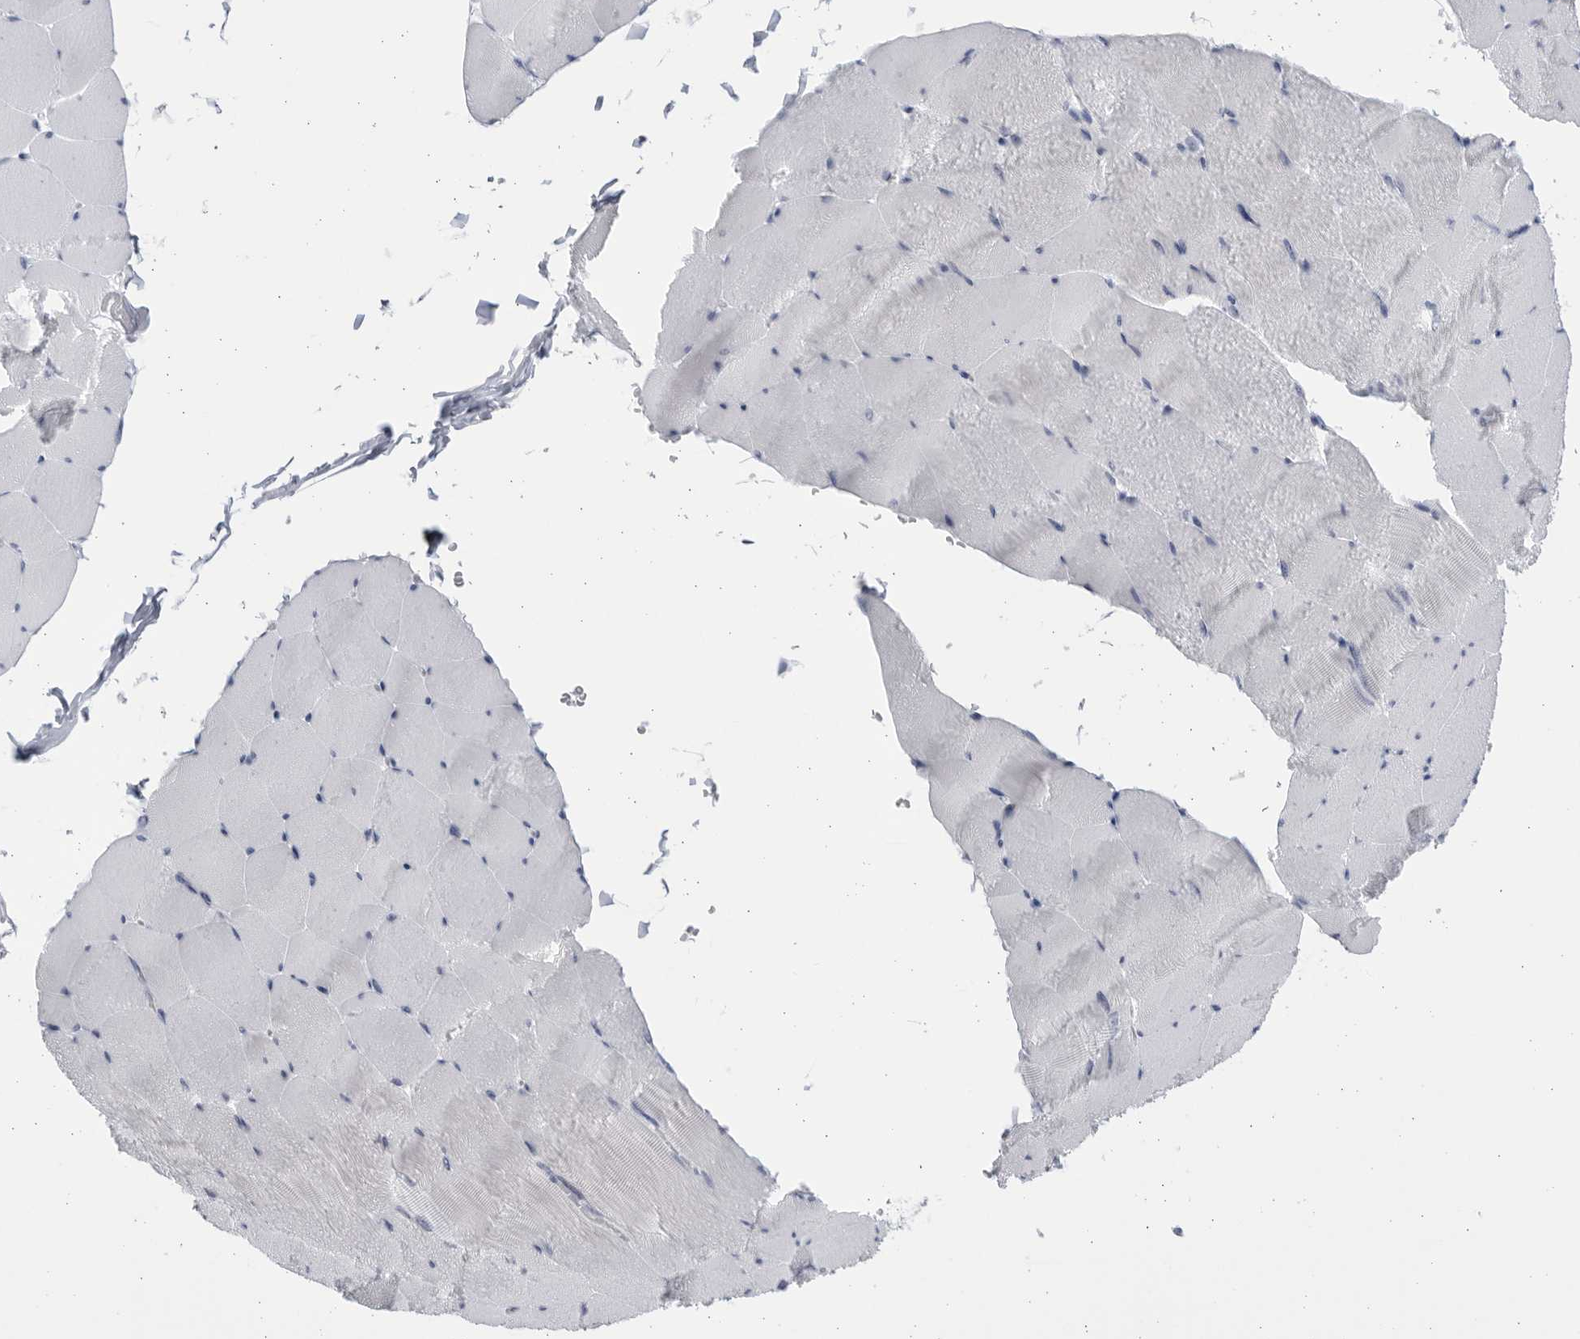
{"staining": {"intensity": "negative", "quantity": "none", "location": "none"}, "tissue": "skeletal muscle", "cell_type": "Myocytes", "image_type": "normal", "snomed": [{"axis": "morphology", "description": "Normal tissue, NOS"}, {"axis": "topography", "description": "Skeletal muscle"}], "caption": "Myocytes show no significant staining in normal skeletal muscle.", "gene": "CCDC181", "patient": {"sex": "male", "age": 62}}